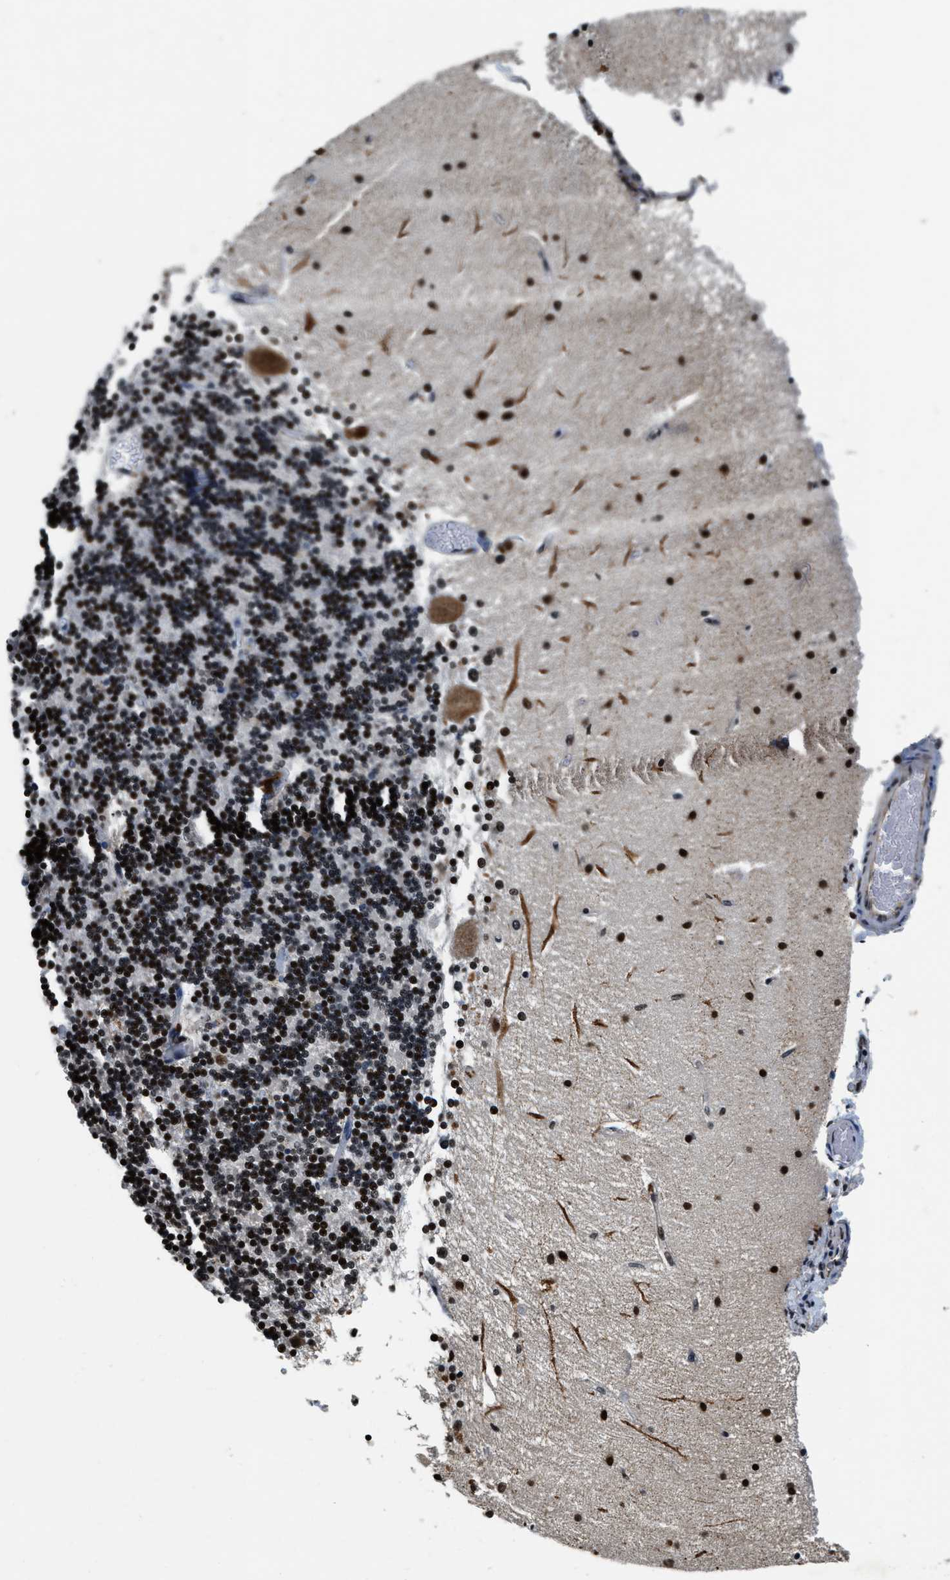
{"staining": {"intensity": "strong", "quantity": "25%-75%", "location": "nuclear"}, "tissue": "cerebellum", "cell_type": "Cells in granular layer", "image_type": "normal", "snomed": [{"axis": "morphology", "description": "Normal tissue, NOS"}, {"axis": "topography", "description": "Cerebellum"}], "caption": "Immunohistochemistry staining of unremarkable cerebellum, which displays high levels of strong nuclear staining in about 25%-75% of cells in granular layer indicating strong nuclear protein expression. The staining was performed using DAB (3,3'-diaminobenzidine) (brown) for protein detection and nuclei were counterstained in hematoxylin (blue).", "gene": "CCNE1", "patient": {"sex": "female", "age": 54}}